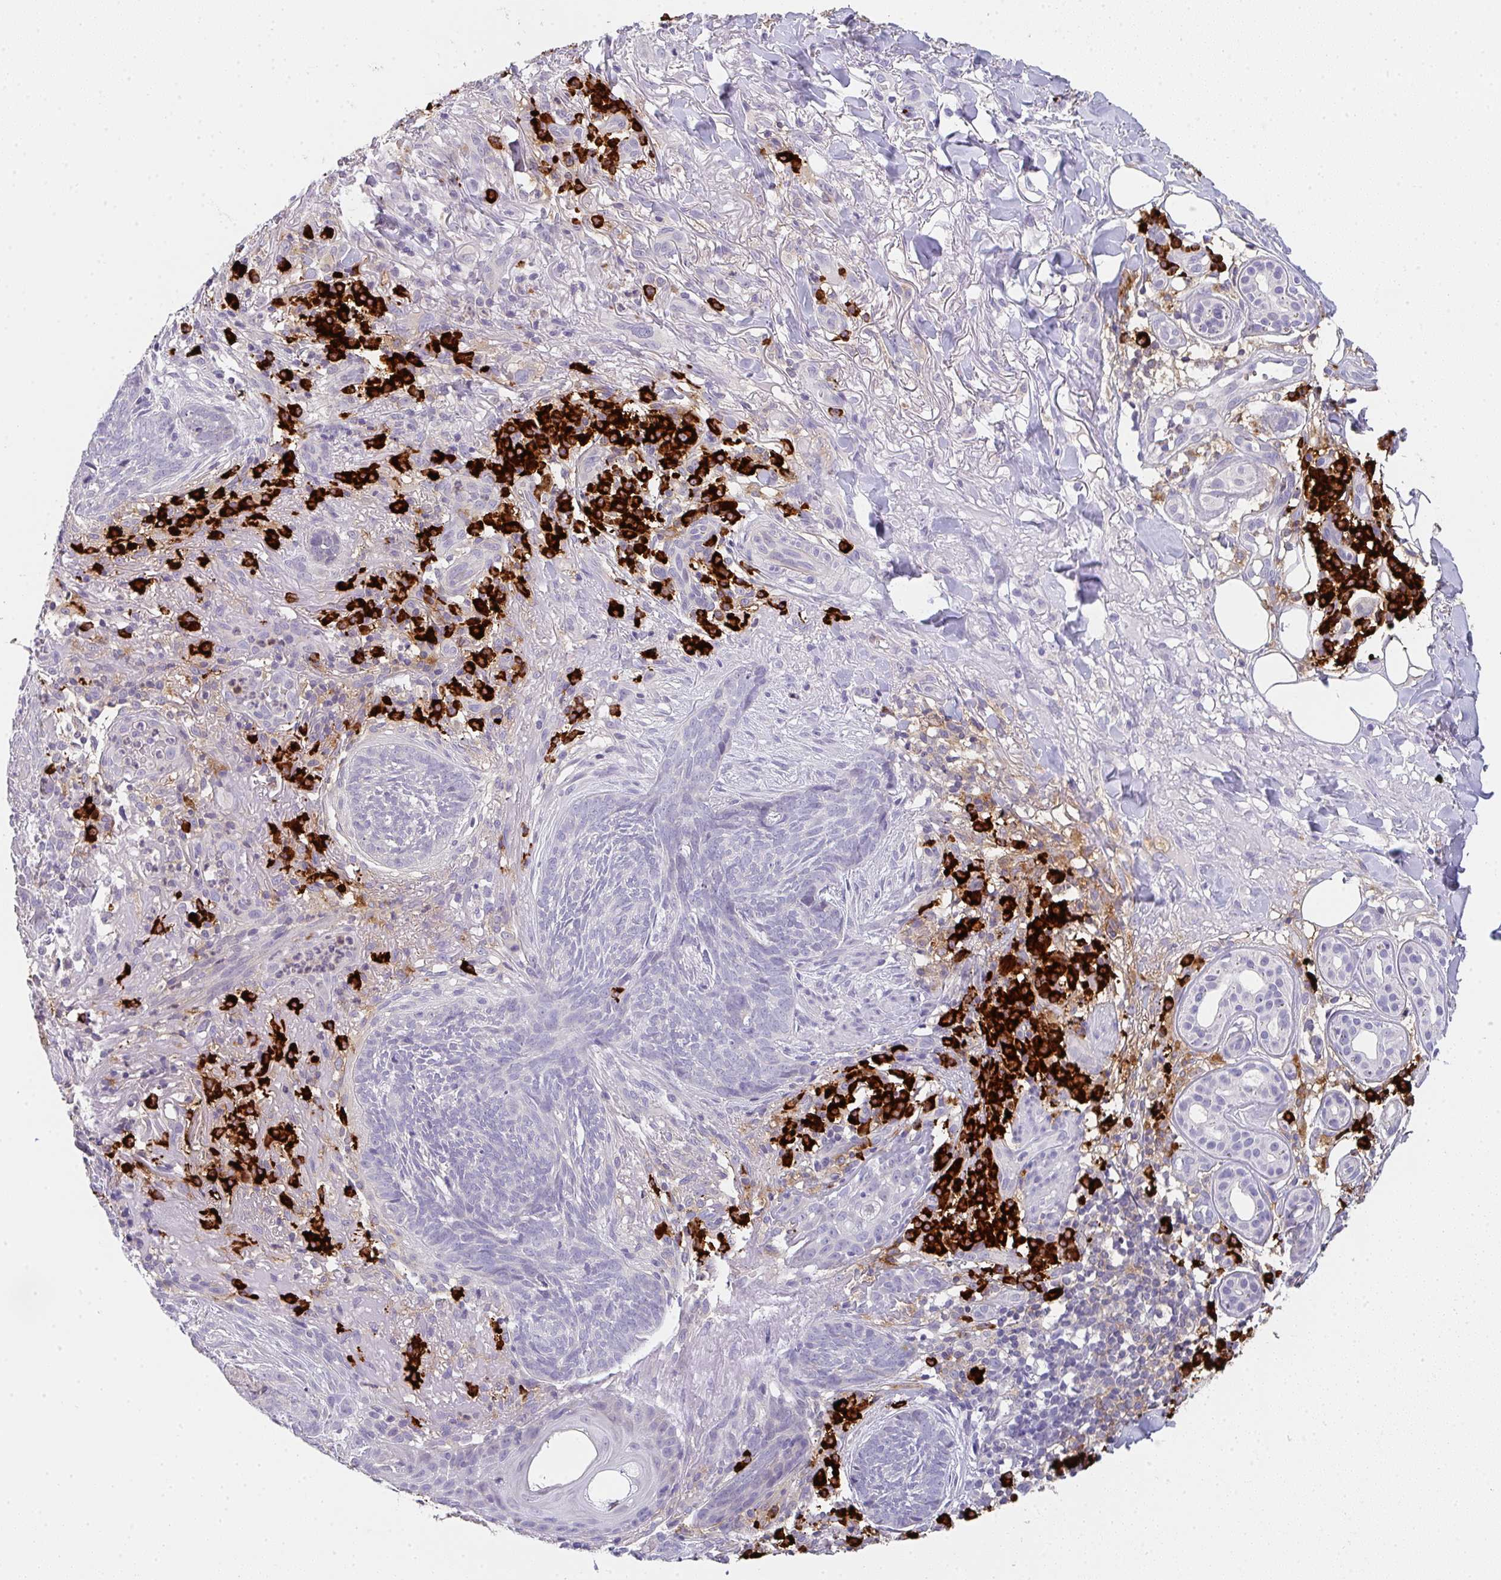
{"staining": {"intensity": "negative", "quantity": "none", "location": "none"}, "tissue": "skin cancer", "cell_type": "Tumor cells", "image_type": "cancer", "snomed": [{"axis": "morphology", "description": "Basal cell carcinoma"}, {"axis": "topography", "description": "Skin"}], "caption": "Tumor cells are negative for protein expression in human skin cancer (basal cell carcinoma).", "gene": "CACNA1S", "patient": {"sex": "female", "age": 93}}